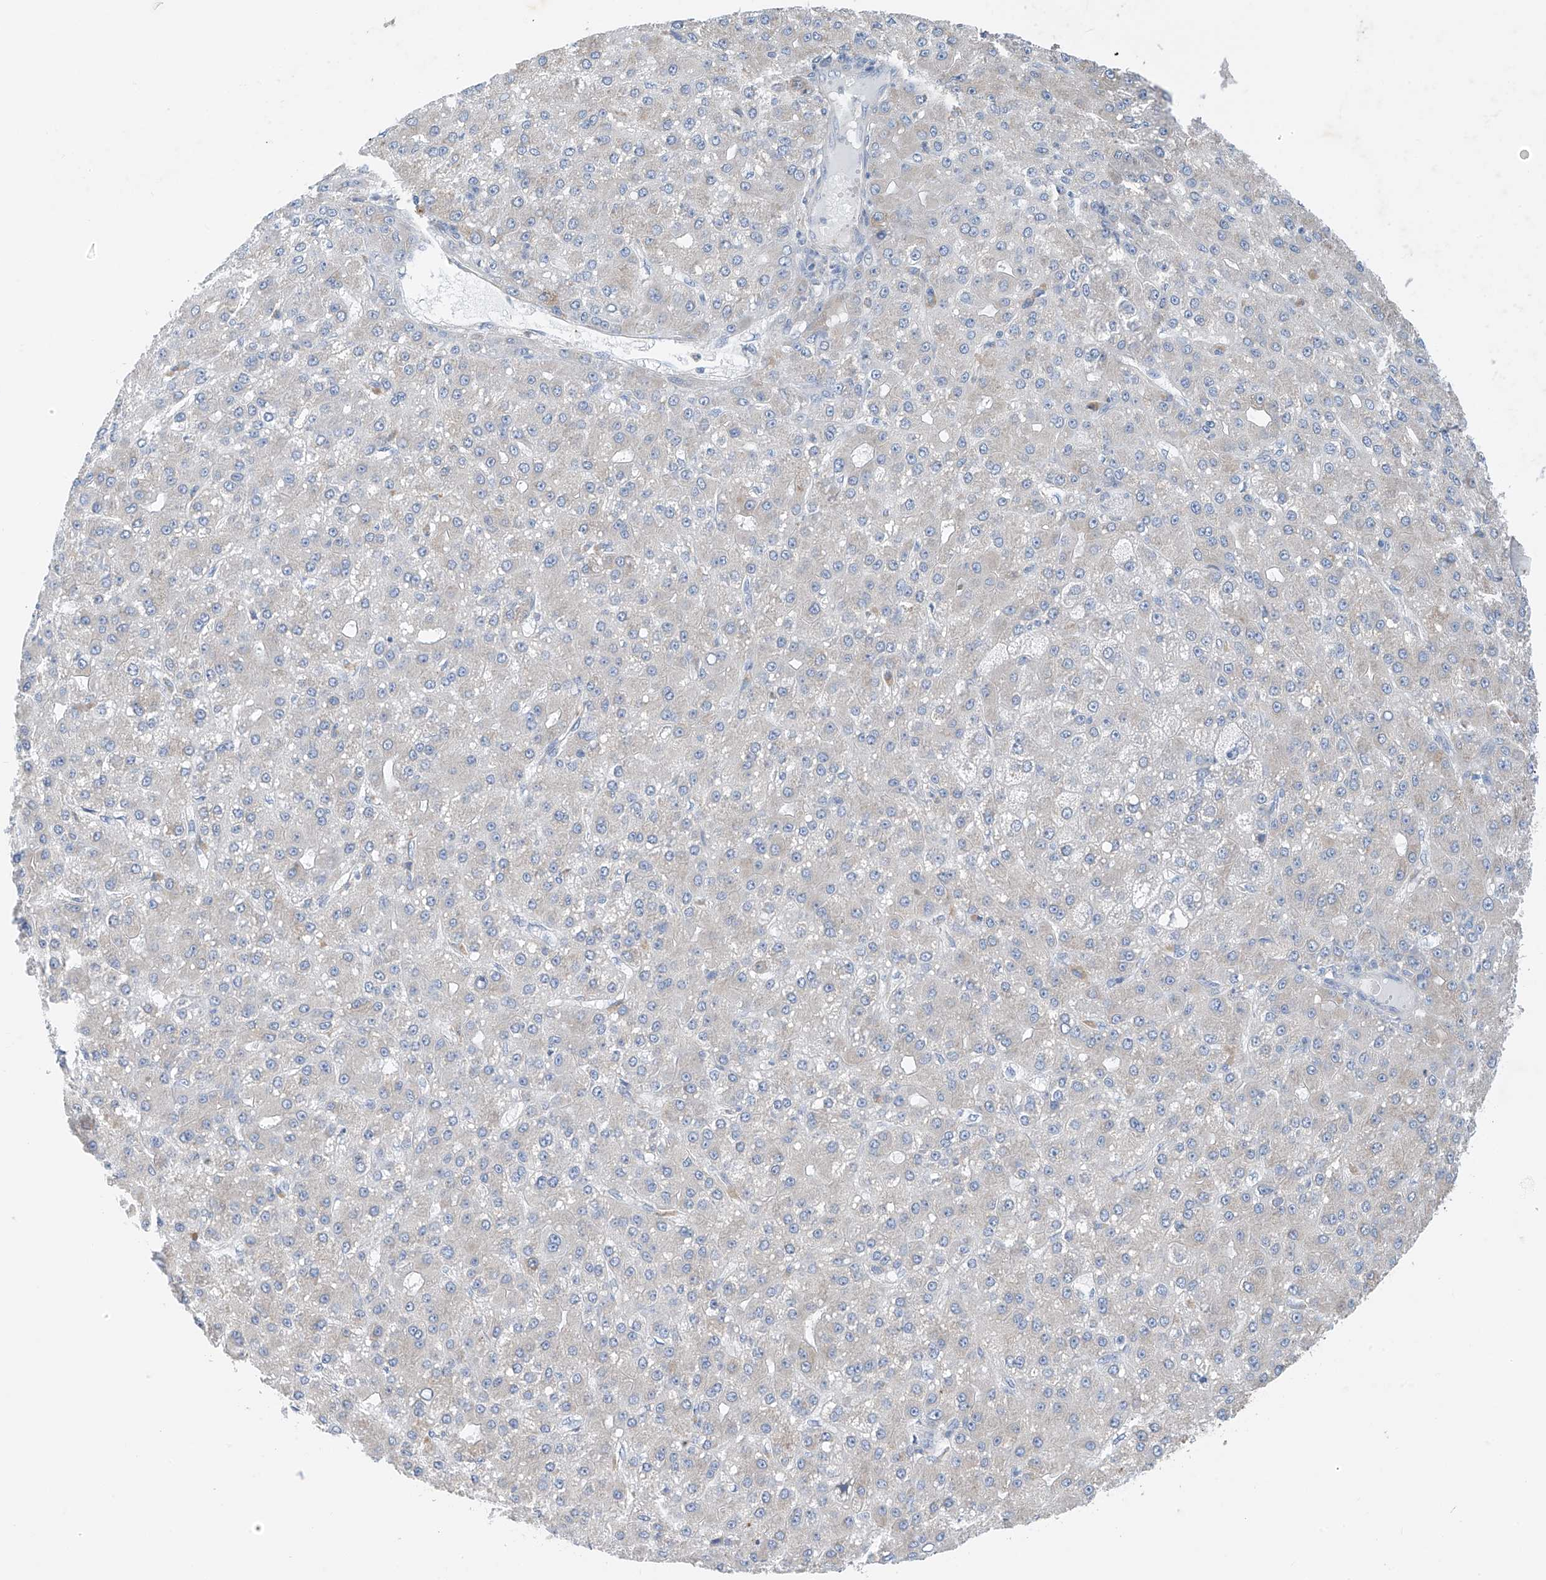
{"staining": {"intensity": "negative", "quantity": "none", "location": "none"}, "tissue": "liver cancer", "cell_type": "Tumor cells", "image_type": "cancer", "snomed": [{"axis": "morphology", "description": "Carcinoma, Hepatocellular, NOS"}, {"axis": "topography", "description": "Liver"}], "caption": "A micrograph of liver cancer (hepatocellular carcinoma) stained for a protein displays no brown staining in tumor cells. Brightfield microscopy of immunohistochemistry (IHC) stained with DAB (3,3'-diaminobenzidine) (brown) and hematoxylin (blue), captured at high magnification.", "gene": "REC8", "patient": {"sex": "male", "age": 67}}